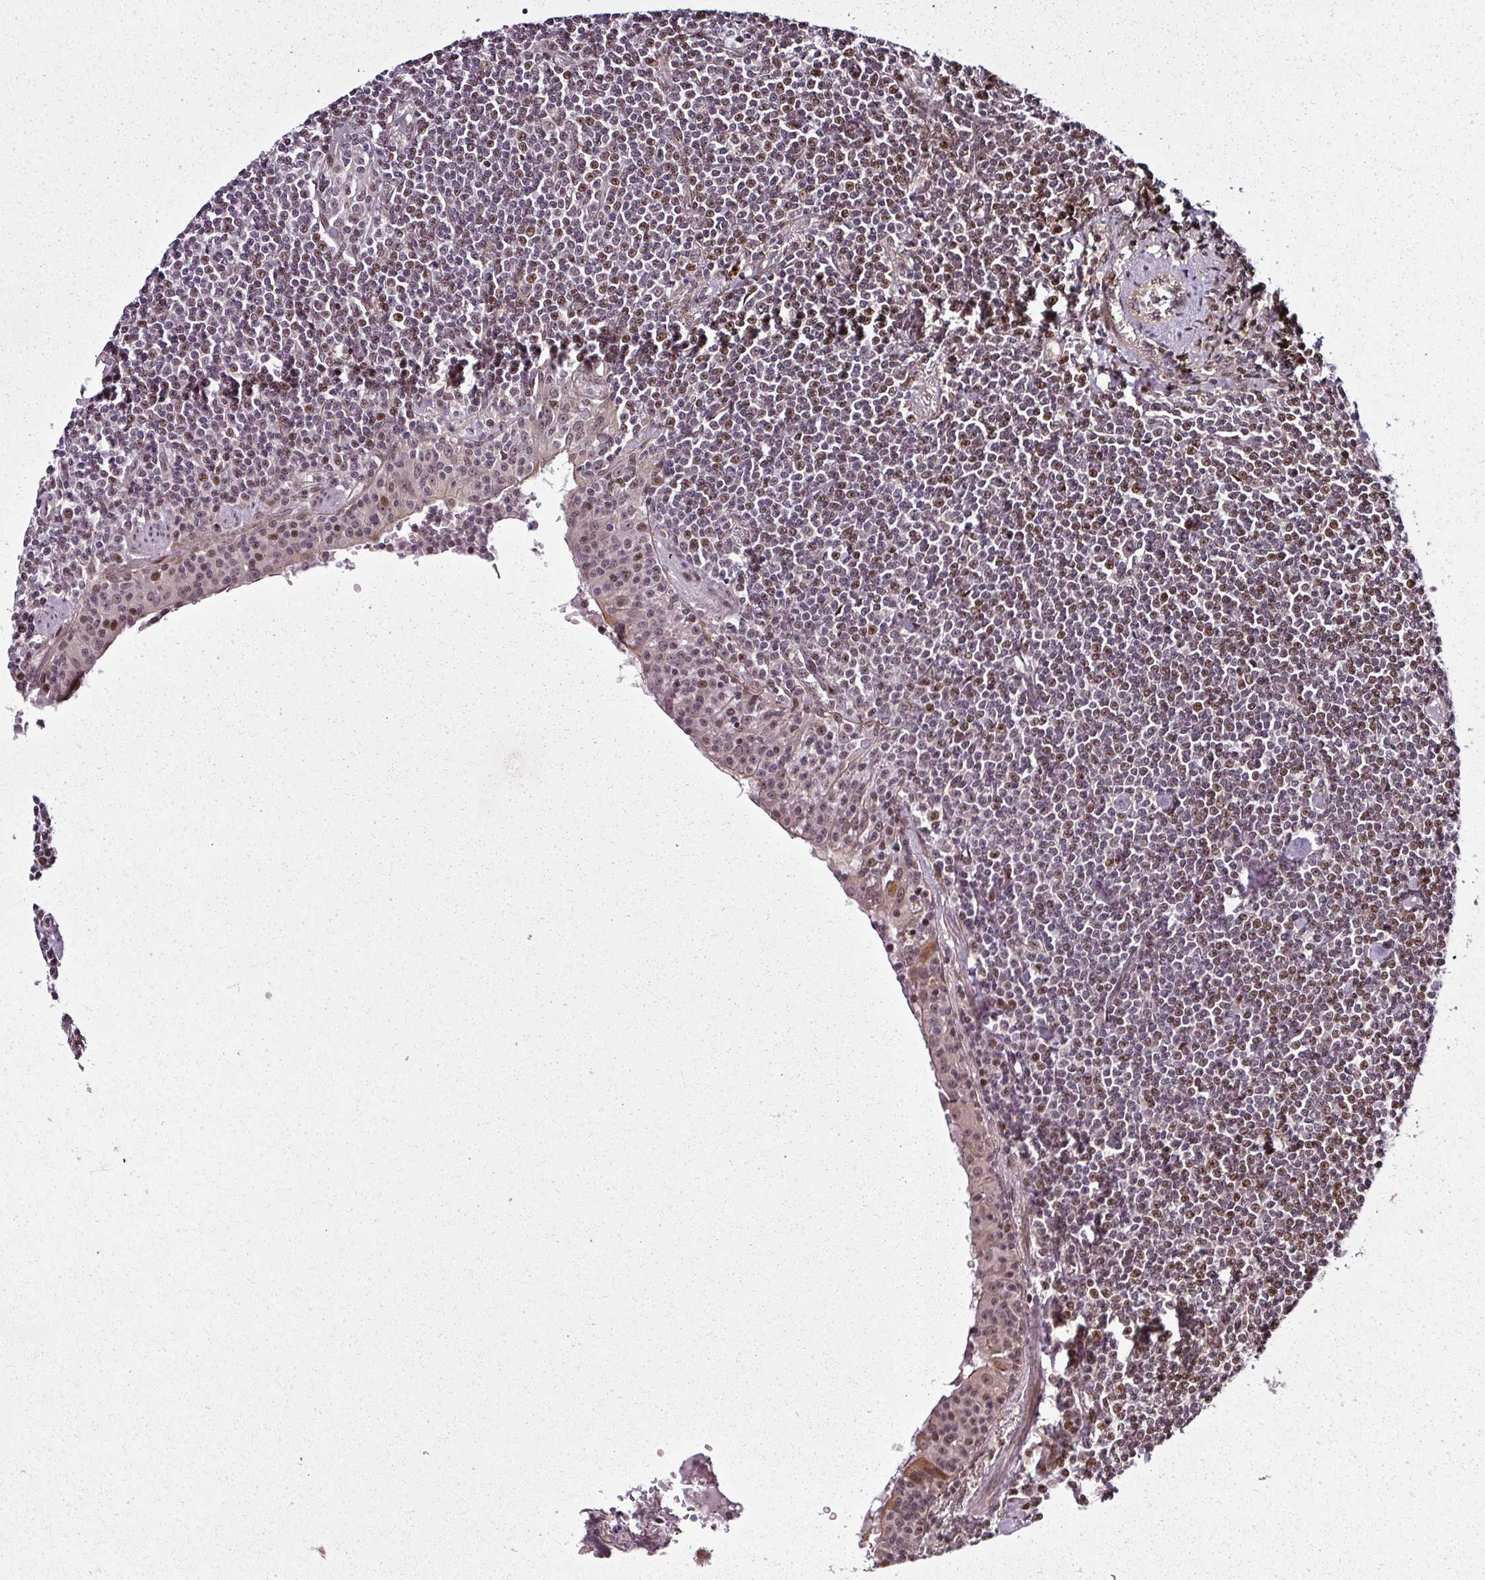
{"staining": {"intensity": "weak", "quantity": "25%-75%", "location": "nuclear"}, "tissue": "lymphoma", "cell_type": "Tumor cells", "image_type": "cancer", "snomed": [{"axis": "morphology", "description": "Malignant lymphoma, non-Hodgkin's type, Low grade"}, {"axis": "topography", "description": "Lung"}], "caption": "Weak nuclear expression for a protein is present in about 25%-75% of tumor cells of lymphoma using IHC.", "gene": "COPRS", "patient": {"sex": "female", "age": 71}}